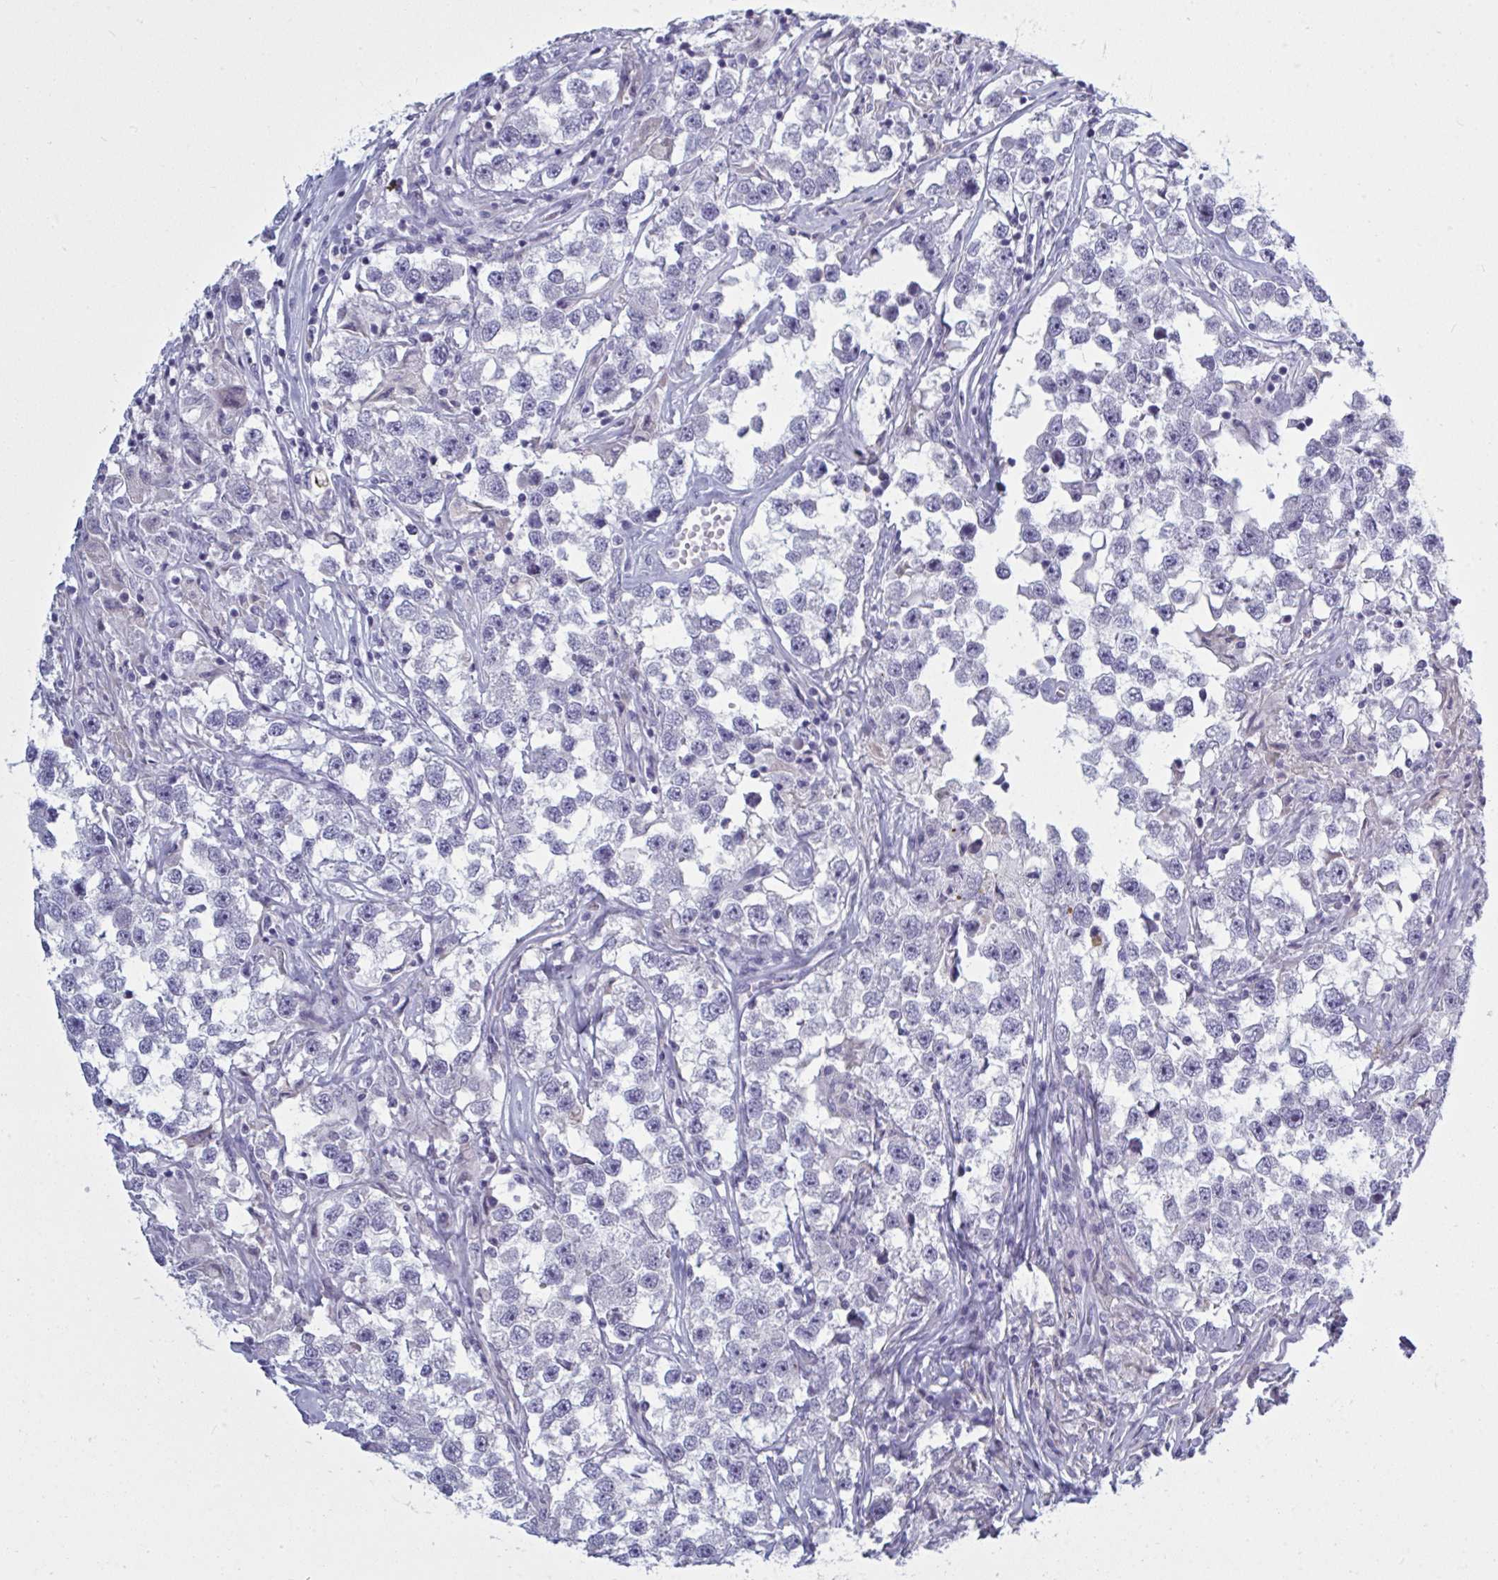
{"staining": {"intensity": "negative", "quantity": "none", "location": "none"}, "tissue": "testis cancer", "cell_type": "Tumor cells", "image_type": "cancer", "snomed": [{"axis": "morphology", "description": "Seminoma, NOS"}, {"axis": "topography", "description": "Testis"}], "caption": "High power microscopy micrograph of an immunohistochemistry photomicrograph of testis seminoma, revealing no significant positivity in tumor cells.", "gene": "NDUFC2", "patient": {"sex": "male", "age": 46}}